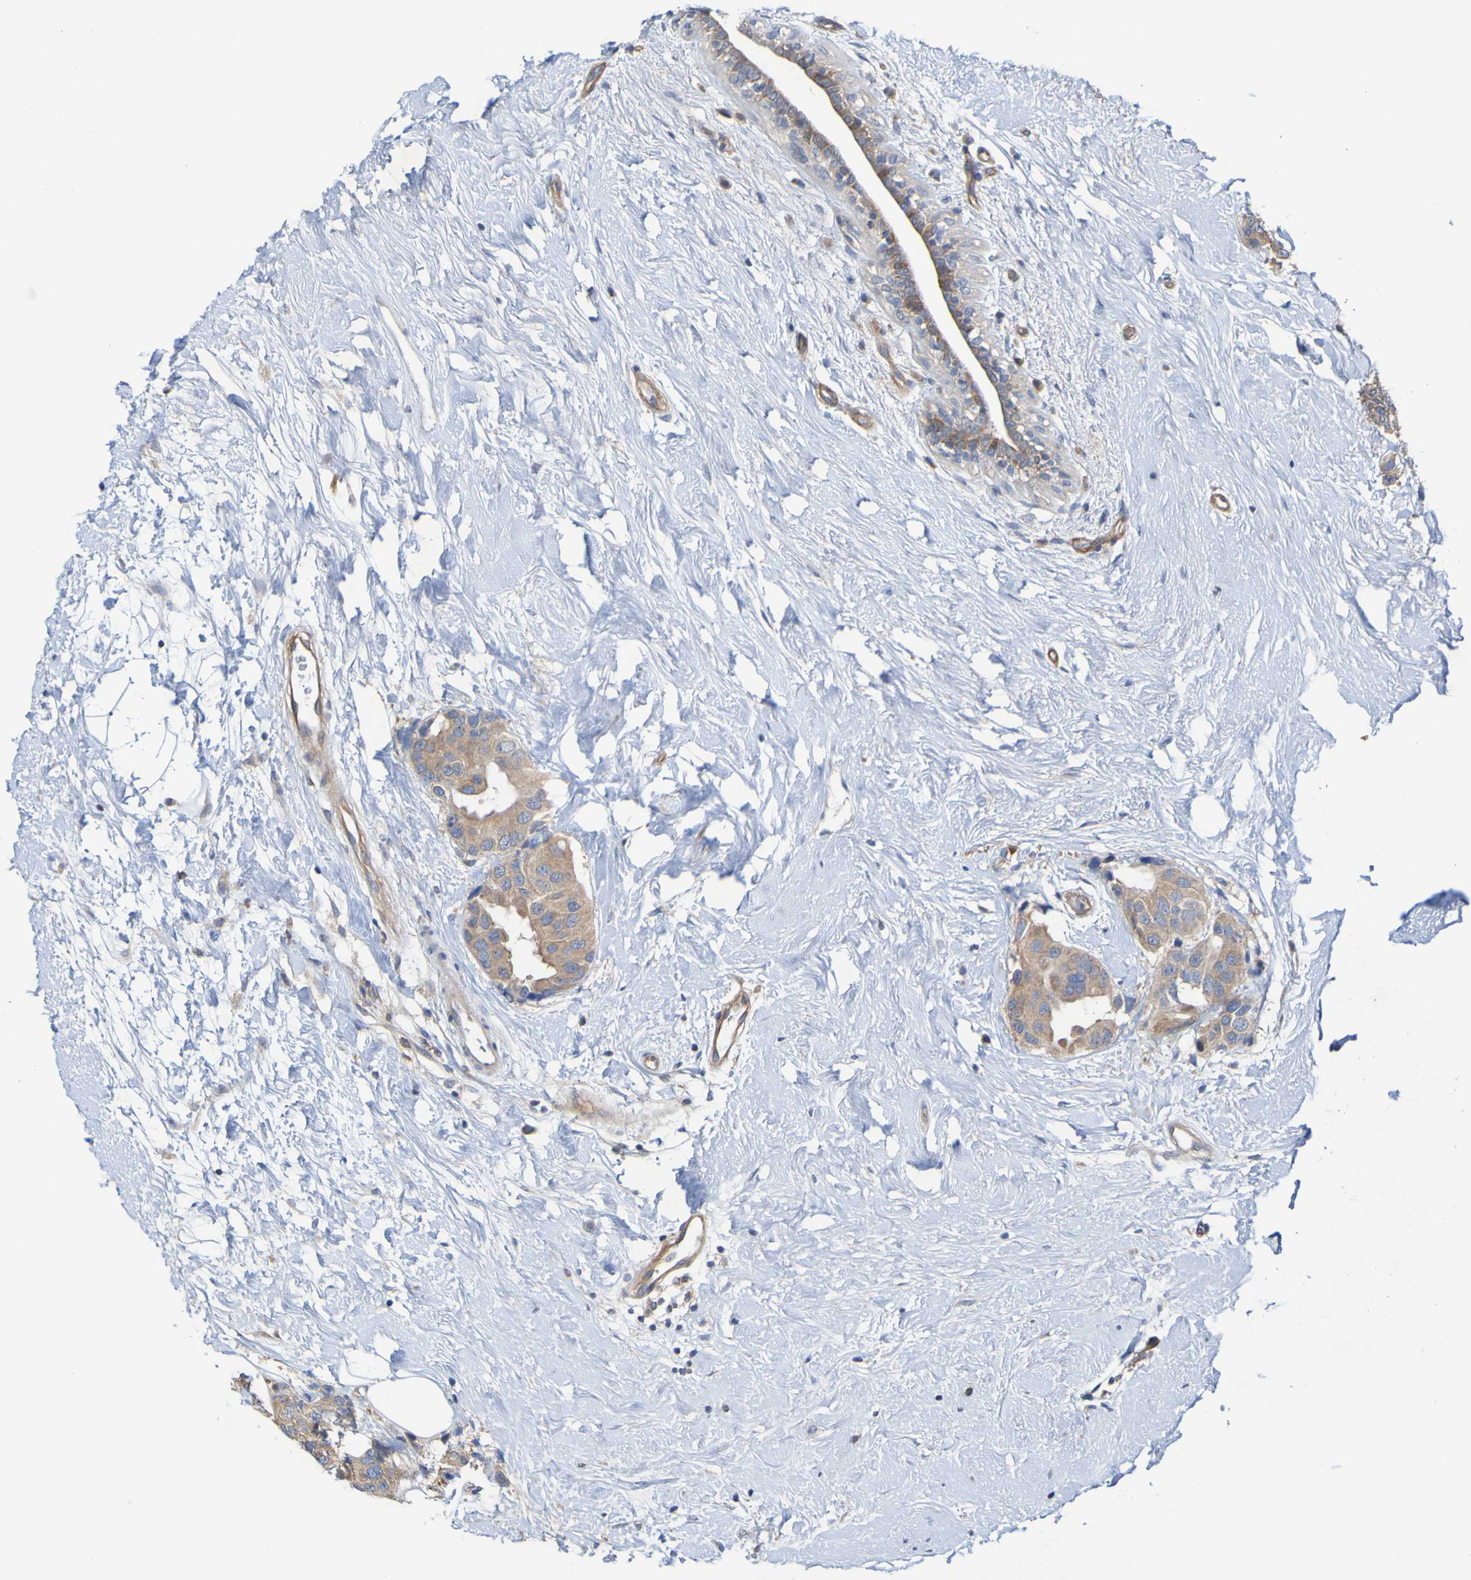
{"staining": {"intensity": "moderate", "quantity": ">75%", "location": "cytoplasmic/membranous"}, "tissue": "breast cancer", "cell_type": "Tumor cells", "image_type": "cancer", "snomed": [{"axis": "morphology", "description": "Normal tissue, NOS"}, {"axis": "morphology", "description": "Duct carcinoma"}, {"axis": "topography", "description": "Breast"}], "caption": "There is medium levels of moderate cytoplasmic/membranous expression in tumor cells of breast cancer (infiltrating ductal carcinoma), as demonstrated by immunohistochemical staining (brown color).", "gene": "SDK1", "patient": {"sex": "female", "age": 39}}